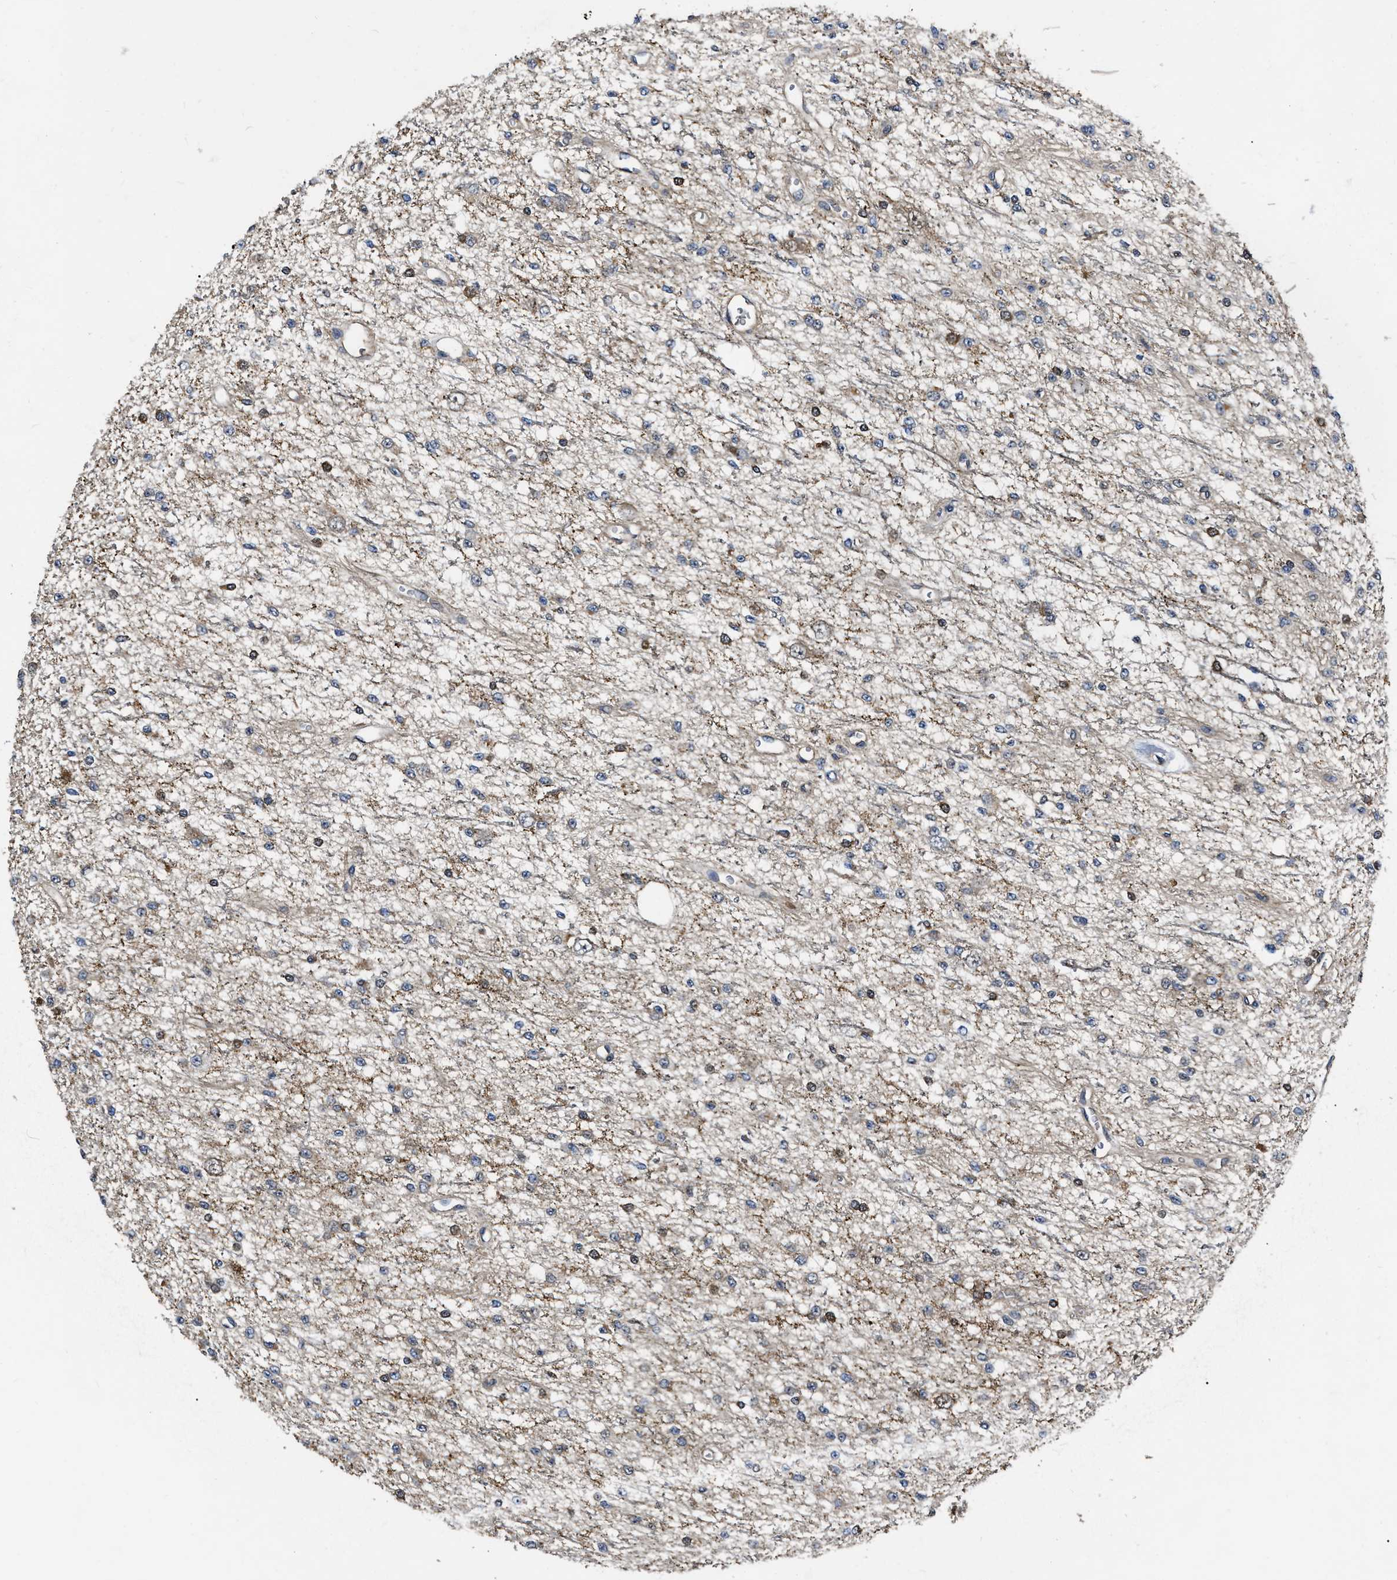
{"staining": {"intensity": "negative", "quantity": "none", "location": "none"}, "tissue": "glioma", "cell_type": "Tumor cells", "image_type": "cancer", "snomed": [{"axis": "morphology", "description": "Glioma, malignant, Low grade"}, {"axis": "topography", "description": "Brain"}], "caption": "Immunohistochemical staining of glioma displays no significant positivity in tumor cells.", "gene": "GET4", "patient": {"sex": "male", "age": 38}}